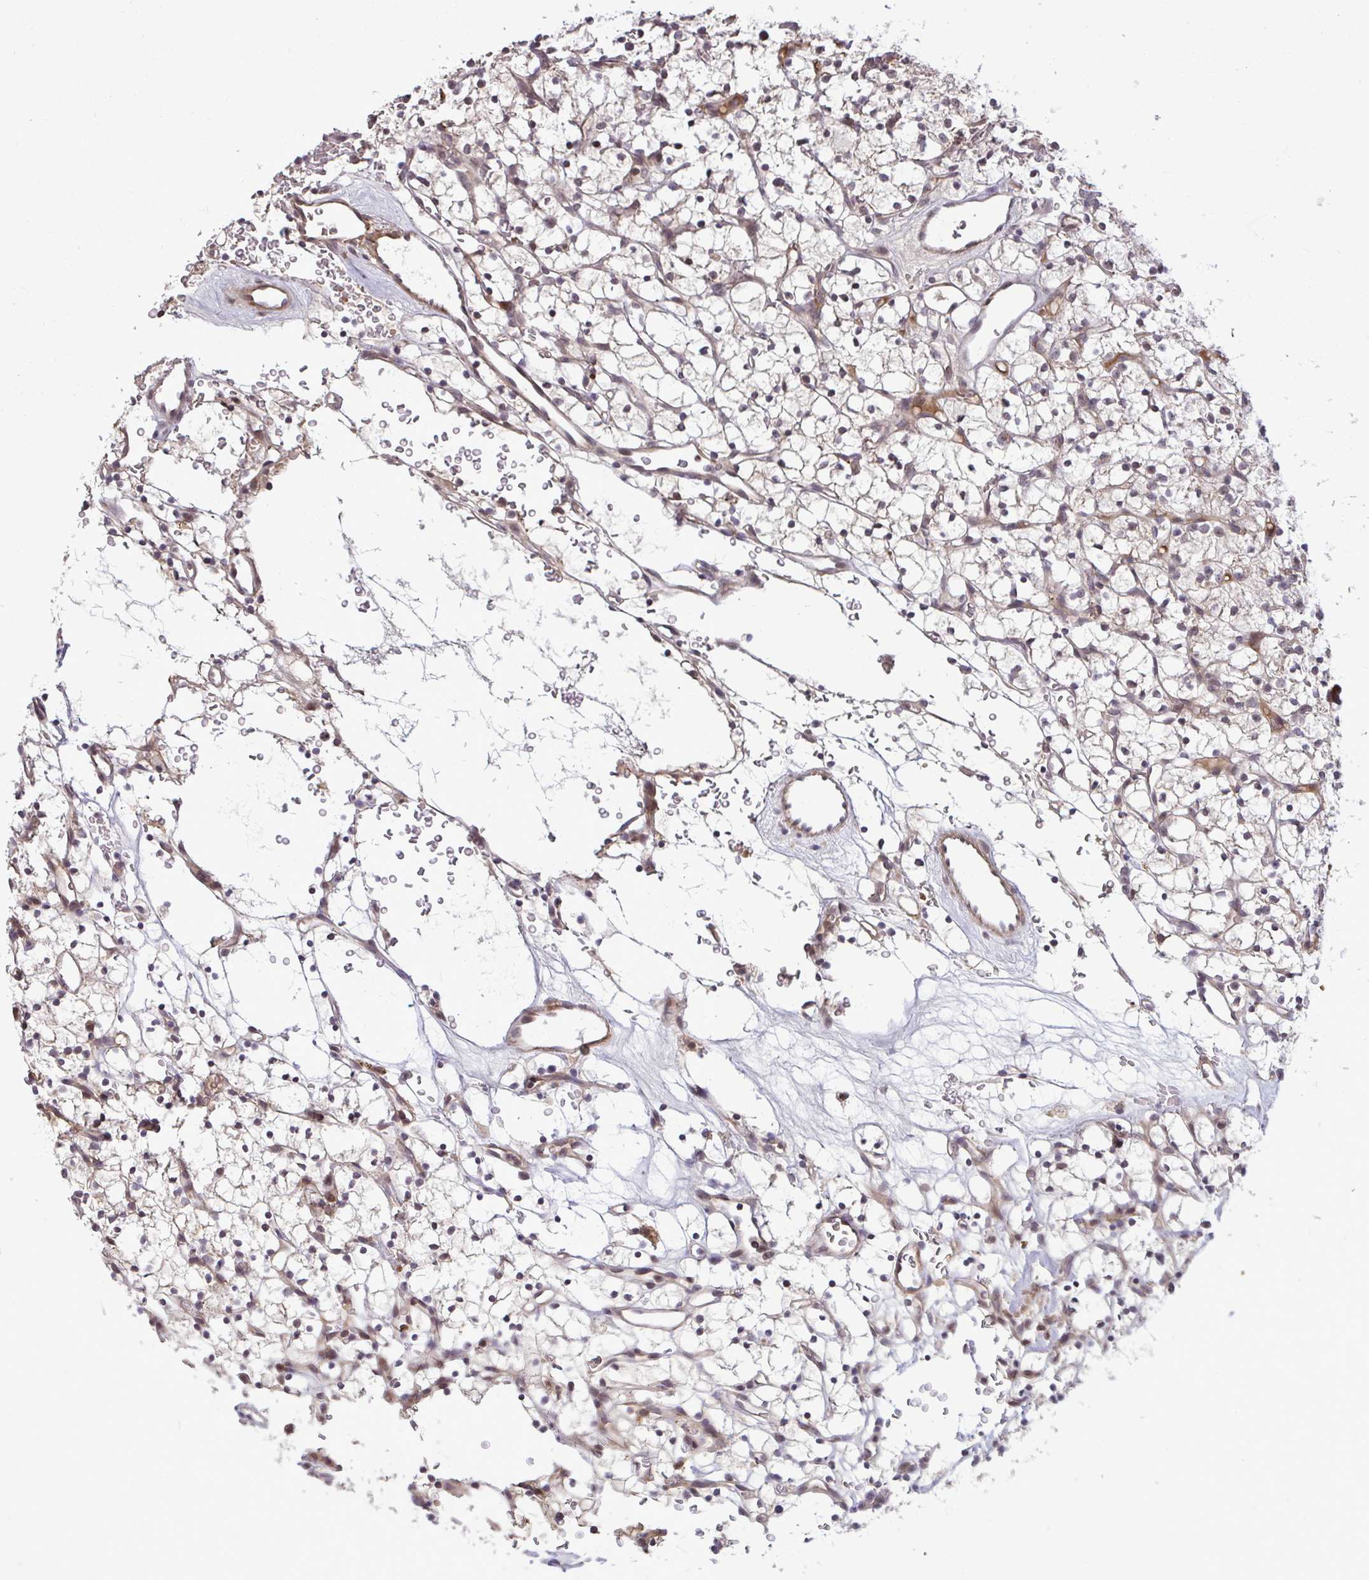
{"staining": {"intensity": "weak", "quantity": "<25%", "location": "cytoplasmic/membranous"}, "tissue": "renal cancer", "cell_type": "Tumor cells", "image_type": "cancer", "snomed": [{"axis": "morphology", "description": "Adenocarcinoma, NOS"}, {"axis": "topography", "description": "Kidney"}], "caption": "This is a photomicrograph of IHC staining of adenocarcinoma (renal), which shows no staining in tumor cells. (Brightfield microscopy of DAB immunohistochemistry at high magnification).", "gene": "ZSCAN9", "patient": {"sex": "female", "age": 64}}